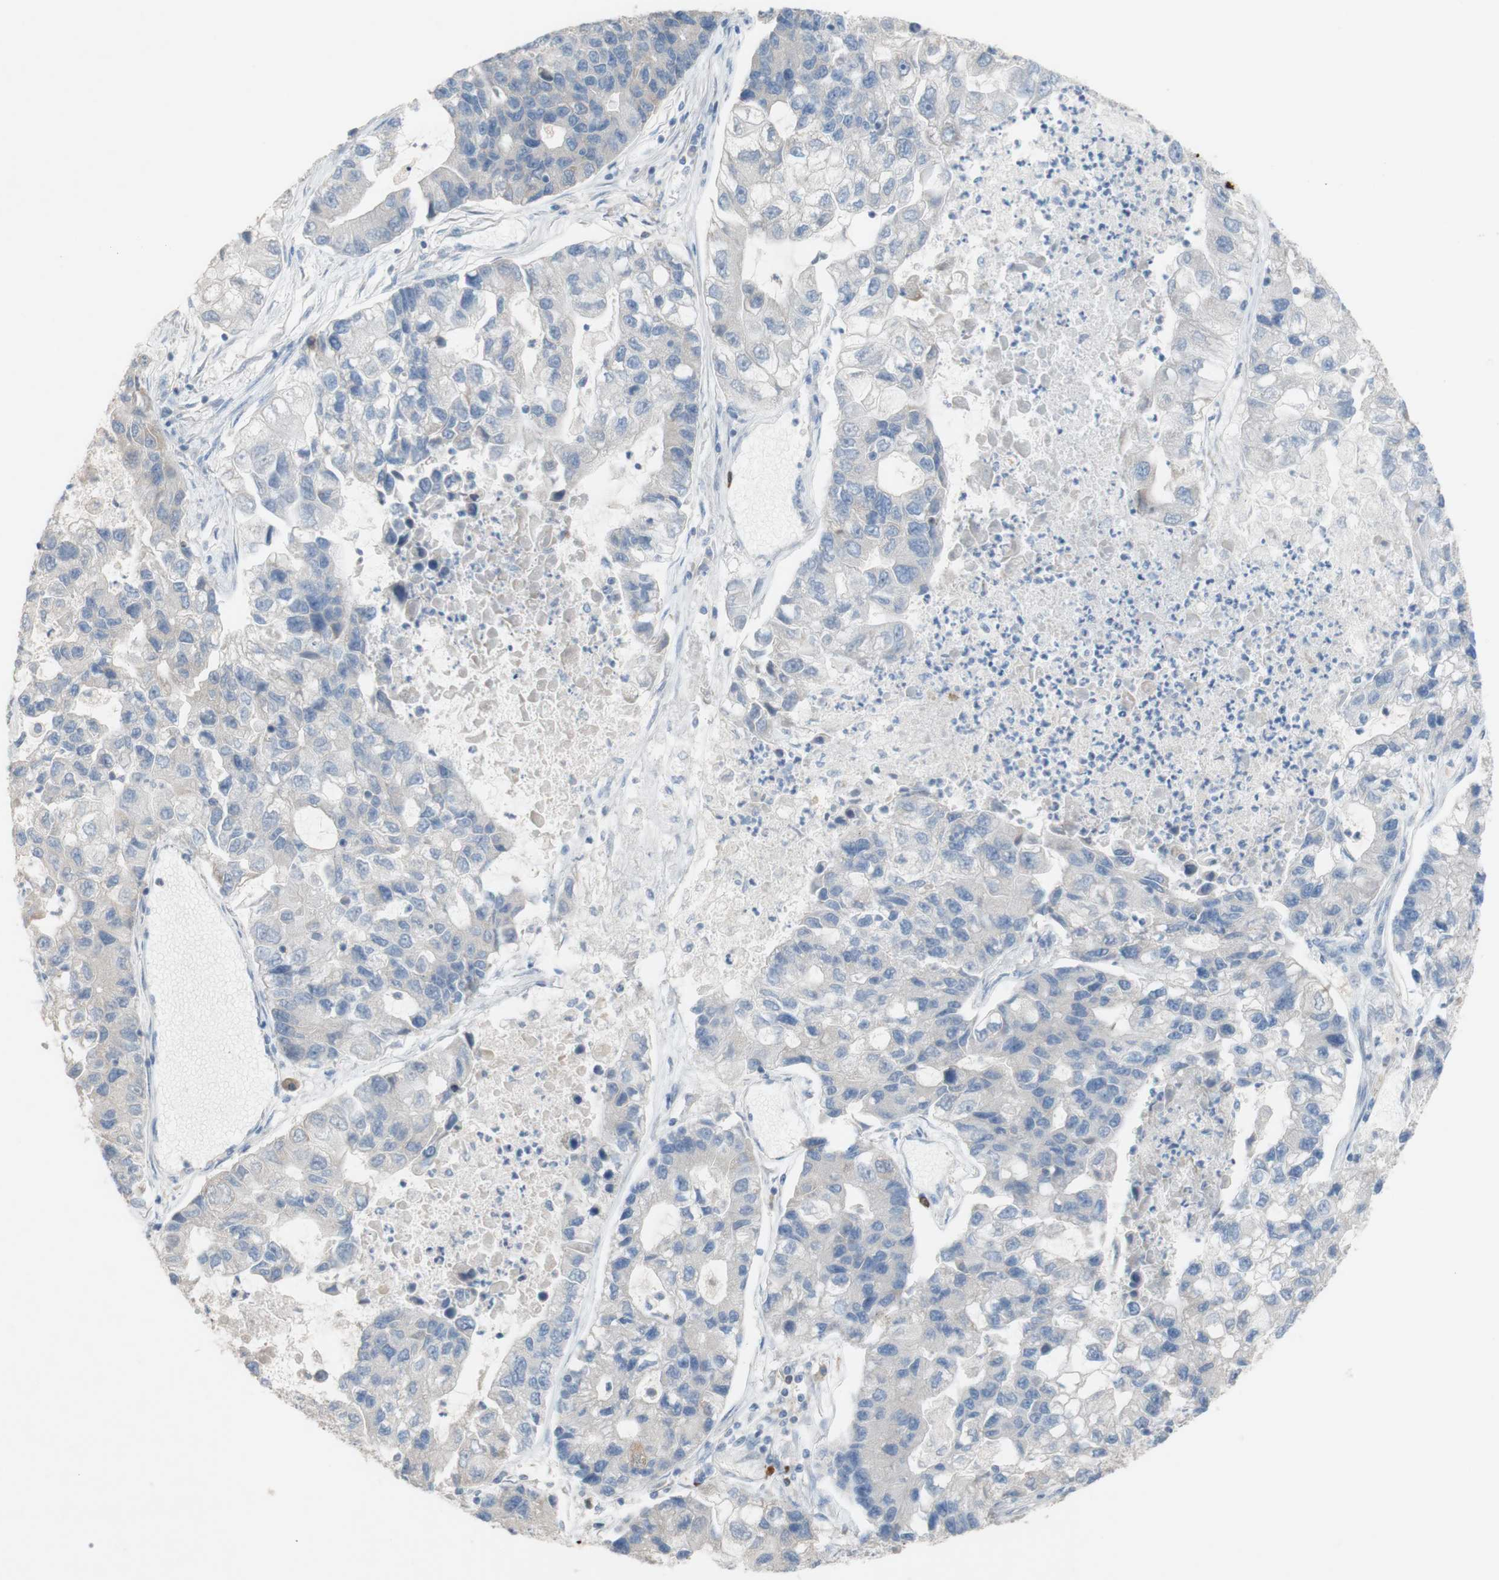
{"staining": {"intensity": "negative", "quantity": "none", "location": "none"}, "tissue": "lung cancer", "cell_type": "Tumor cells", "image_type": "cancer", "snomed": [{"axis": "morphology", "description": "Adenocarcinoma, NOS"}, {"axis": "topography", "description": "Lung"}], "caption": "The IHC image has no significant positivity in tumor cells of adenocarcinoma (lung) tissue.", "gene": "PACSIN1", "patient": {"sex": "female", "age": 51}}